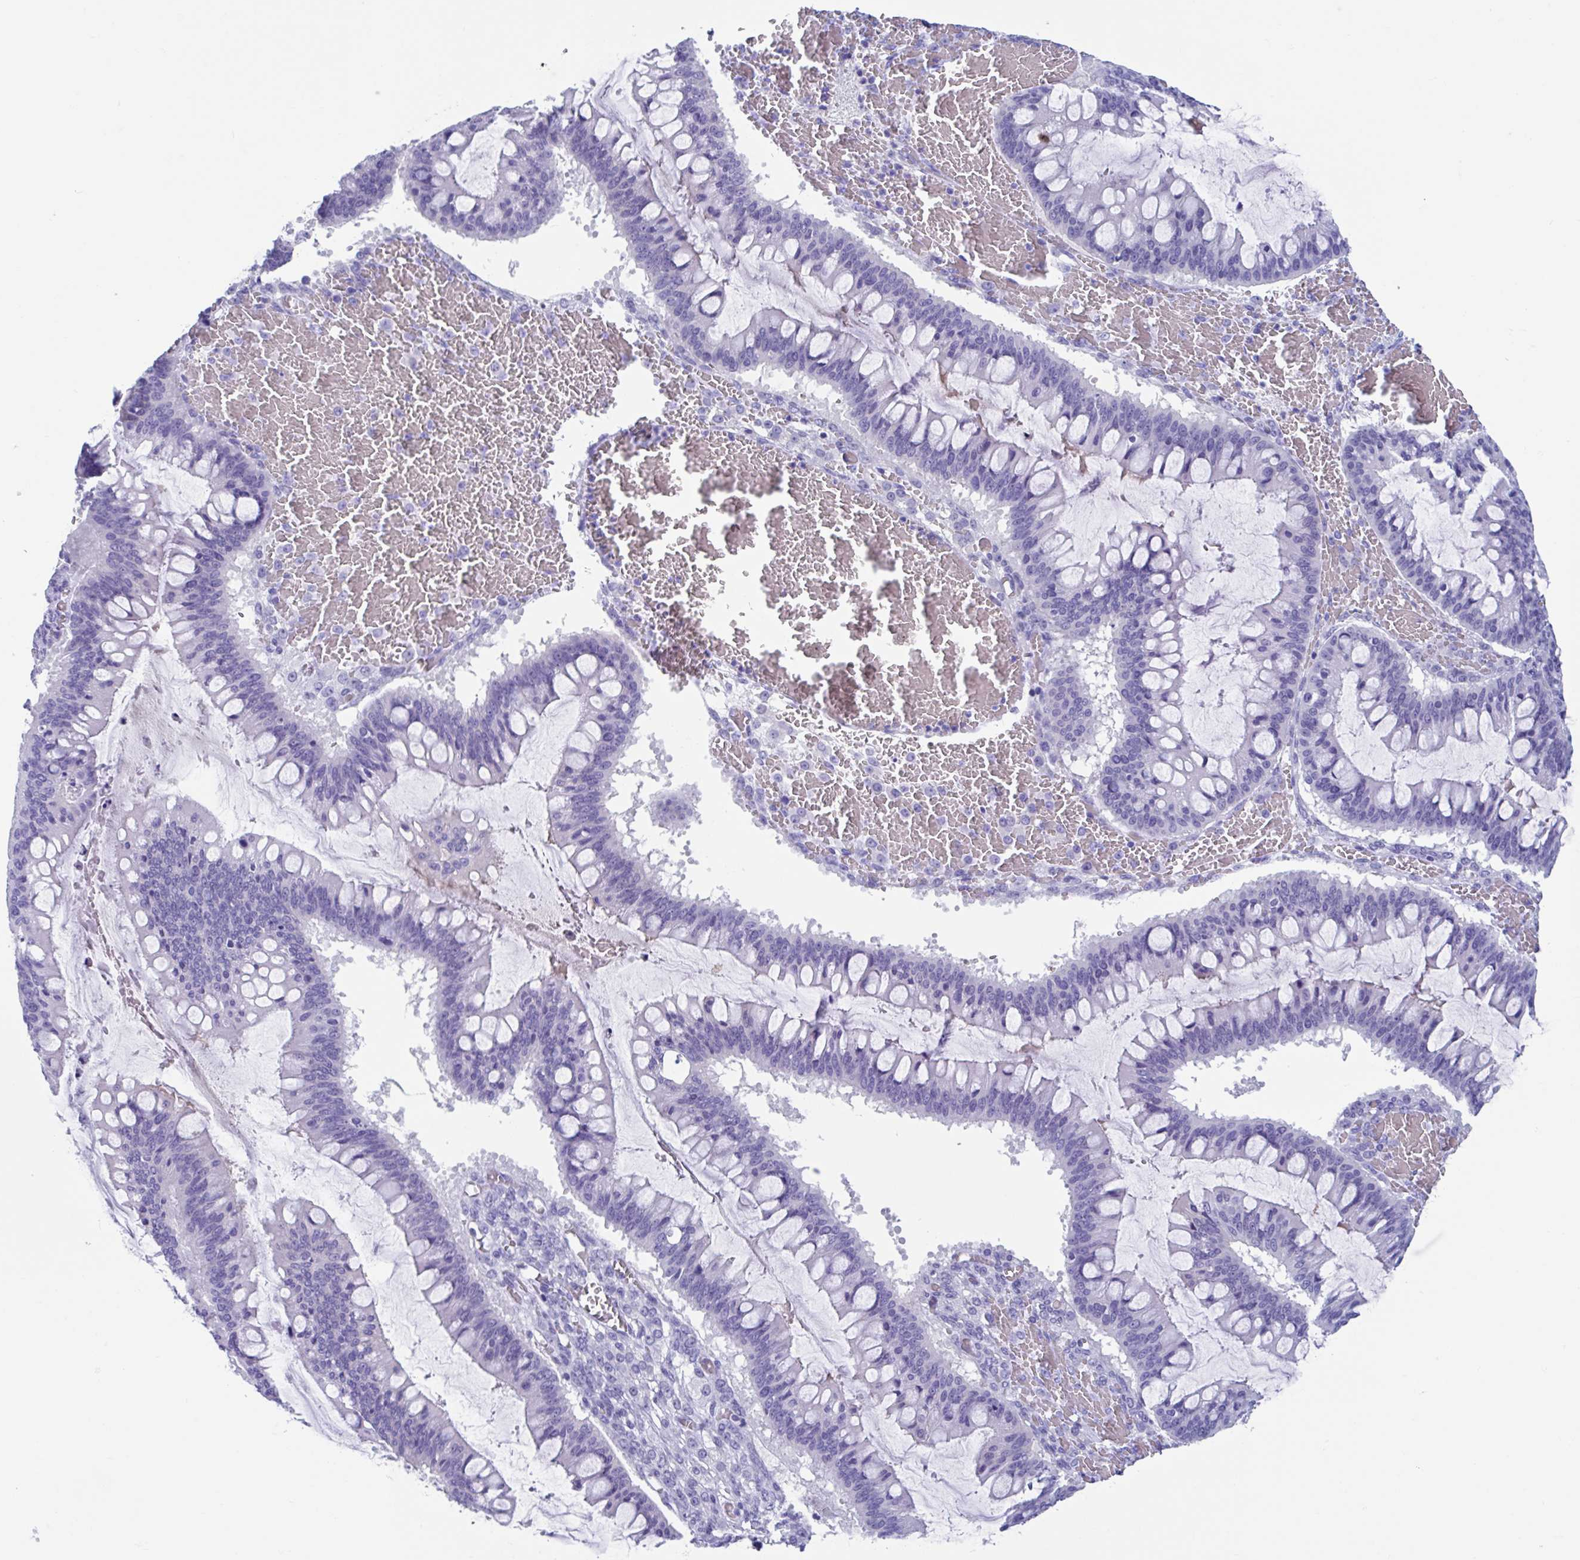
{"staining": {"intensity": "negative", "quantity": "none", "location": "none"}, "tissue": "ovarian cancer", "cell_type": "Tumor cells", "image_type": "cancer", "snomed": [{"axis": "morphology", "description": "Cystadenocarcinoma, mucinous, NOS"}, {"axis": "topography", "description": "Ovary"}], "caption": "Immunohistochemistry (IHC) photomicrograph of neoplastic tissue: ovarian mucinous cystadenocarcinoma stained with DAB displays no significant protein expression in tumor cells.", "gene": "USP35", "patient": {"sex": "female", "age": 73}}